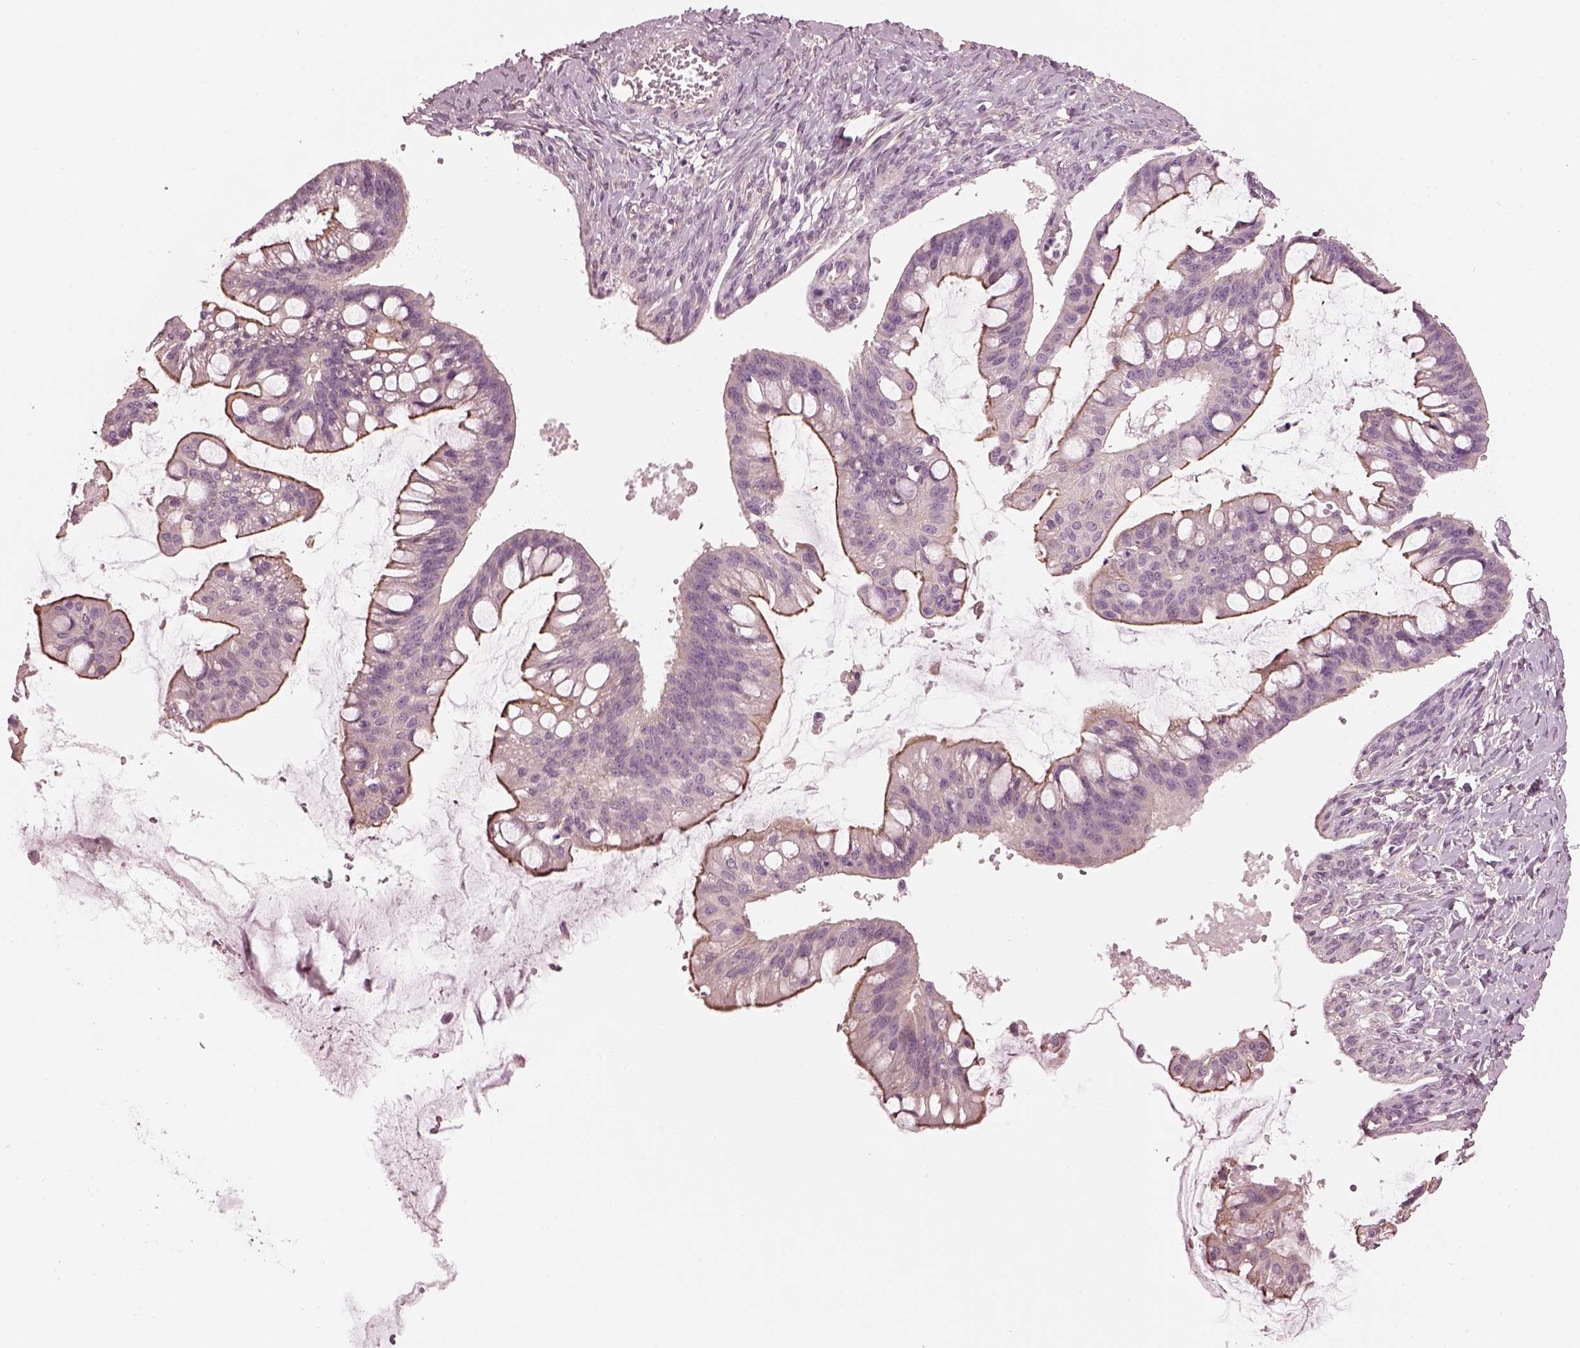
{"staining": {"intensity": "moderate", "quantity": "25%-75%", "location": "cytoplasmic/membranous"}, "tissue": "ovarian cancer", "cell_type": "Tumor cells", "image_type": "cancer", "snomed": [{"axis": "morphology", "description": "Cystadenocarcinoma, mucinous, NOS"}, {"axis": "topography", "description": "Ovary"}], "caption": "Human mucinous cystadenocarcinoma (ovarian) stained with a brown dye reveals moderate cytoplasmic/membranous positive staining in about 25%-75% of tumor cells.", "gene": "ODAD1", "patient": {"sex": "female", "age": 73}}